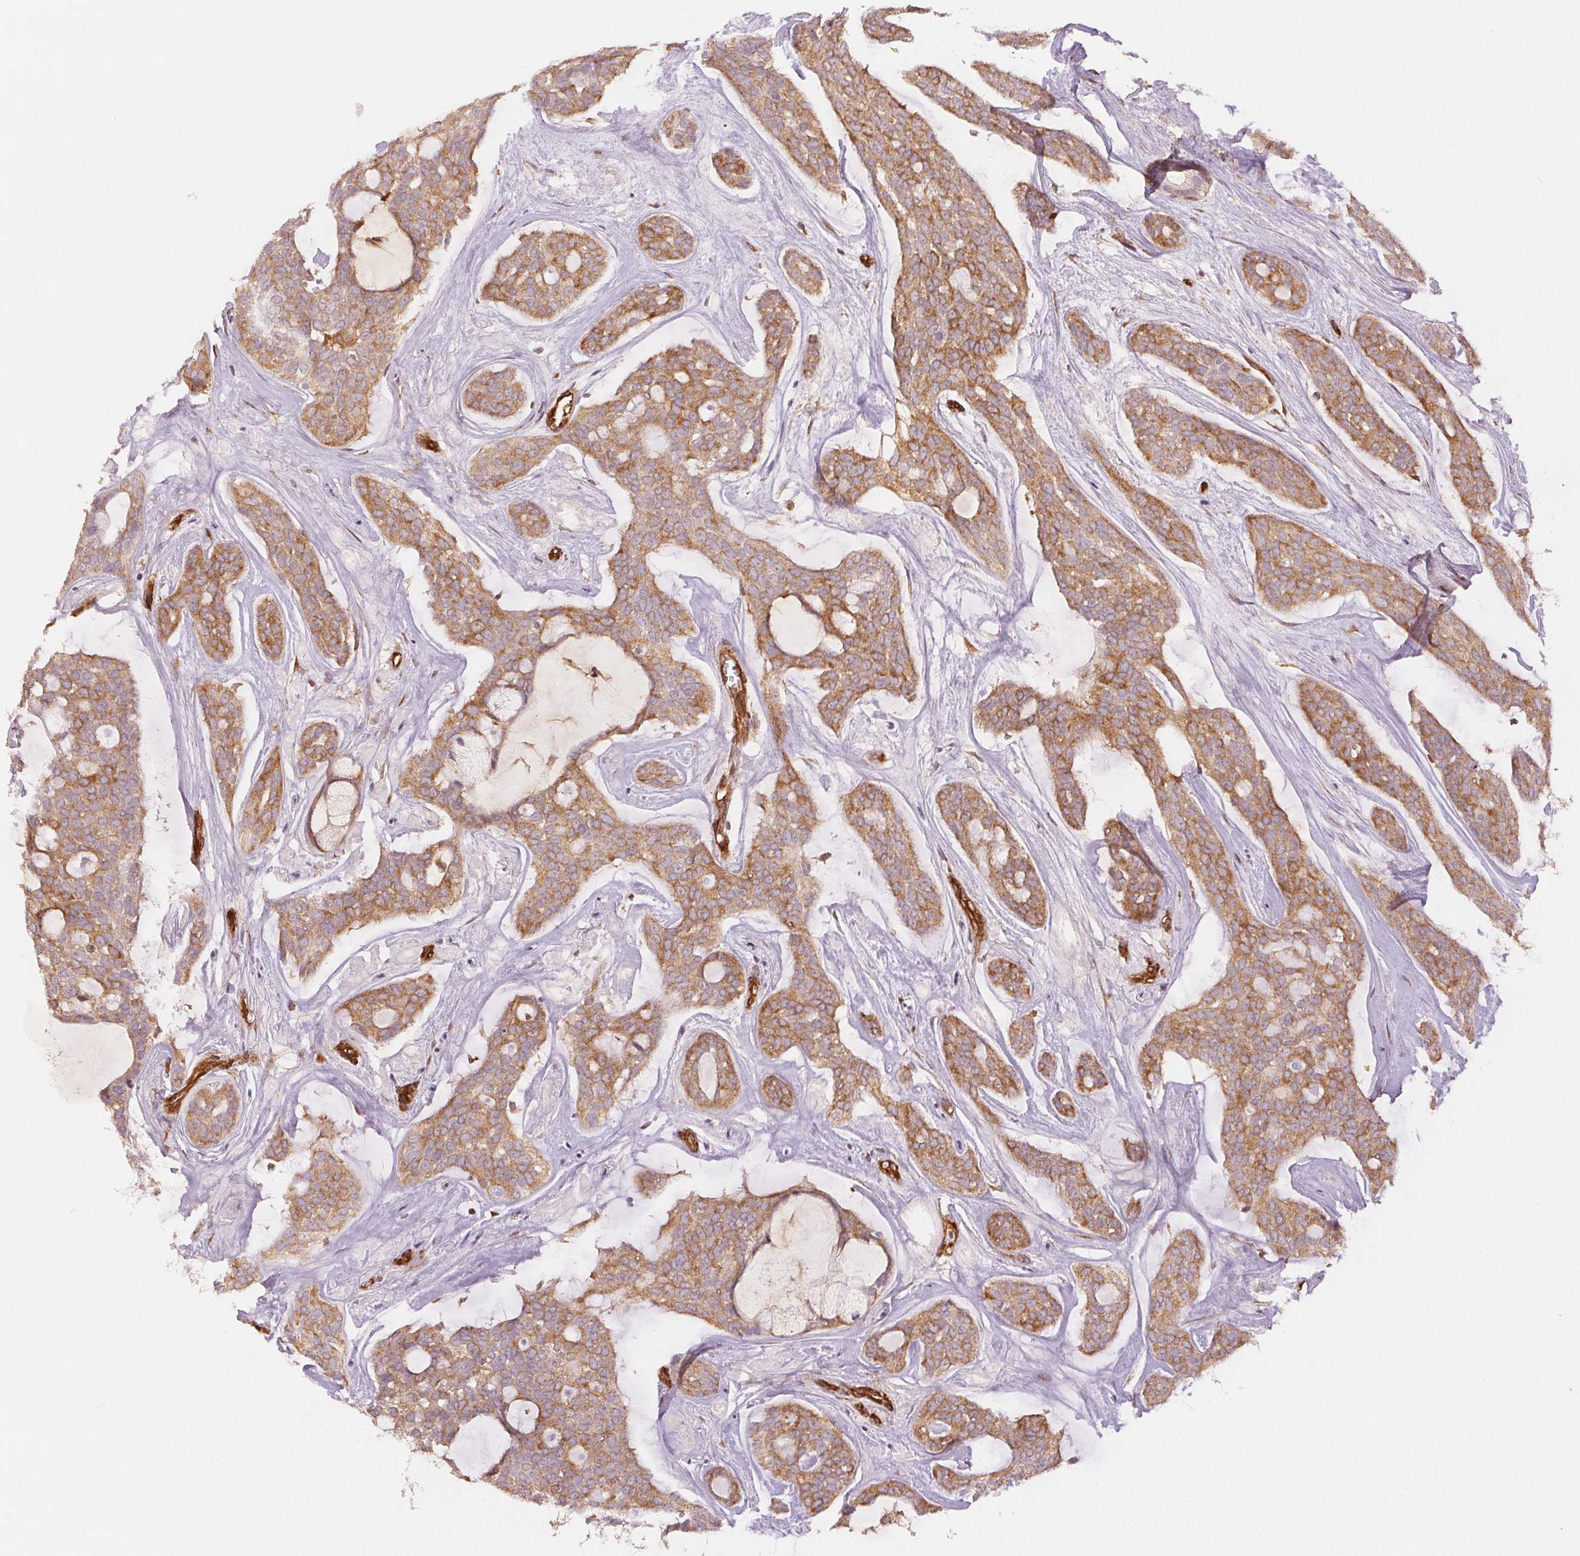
{"staining": {"intensity": "weak", "quantity": ">75%", "location": "cytoplasmic/membranous"}, "tissue": "head and neck cancer", "cell_type": "Tumor cells", "image_type": "cancer", "snomed": [{"axis": "morphology", "description": "Adenocarcinoma, NOS"}, {"axis": "topography", "description": "Head-Neck"}], "caption": "IHC micrograph of neoplastic tissue: head and neck cancer stained using immunohistochemistry reveals low levels of weak protein expression localized specifically in the cytoplasmic/membranous of tumor cells, appearing as a cytoplasmic/membranous brown color.", "gene": "DIAPH2", "patient": {"sex": "male", "age": 66}}